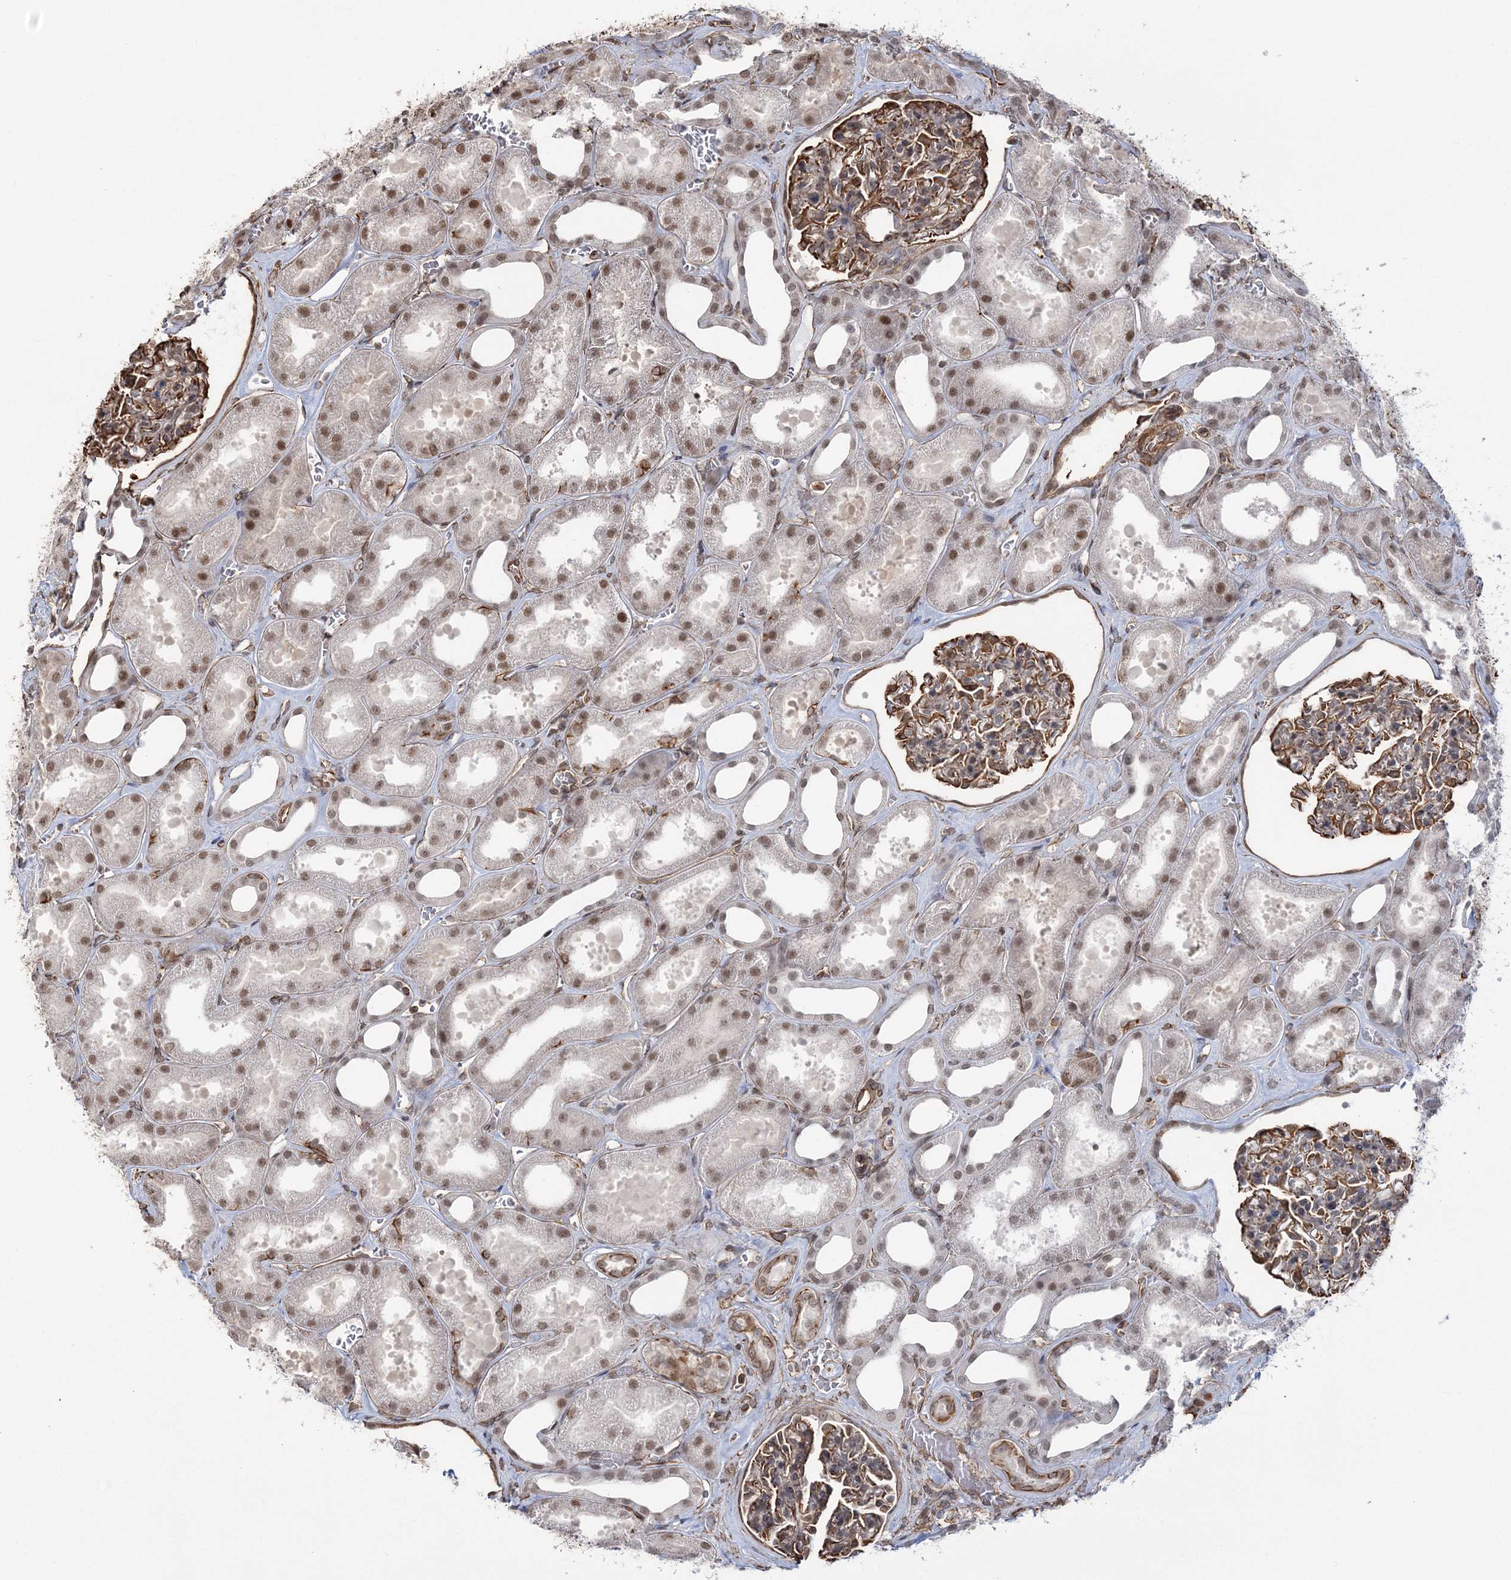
{"staining": {"intensity": "moderate", "quantity": ">75%", "location": "cytoplasmic/membranous"}, "tissue": "kidney", "cell_type": "Cells in glomeruli", "image_type": "normal", "snomed": [{"axis": "morphology", "description": "Normal tissue, NOS"}, {"axis": "morphology", "description": "Adenocarcinoma, NOS"}, {"axis": "topography", "description": "Kidney"}], "caption": "Brown immunohistochemical staining in unremarkable kidney displays moderate cytoplasmic/membranous expression in about >75% of cells in glomeruli. (brown staining indicates protein expression, while blue staining denotes nuclei).", "gene": "ATP11B", "patient": {"sex": "female", "age": 68}}